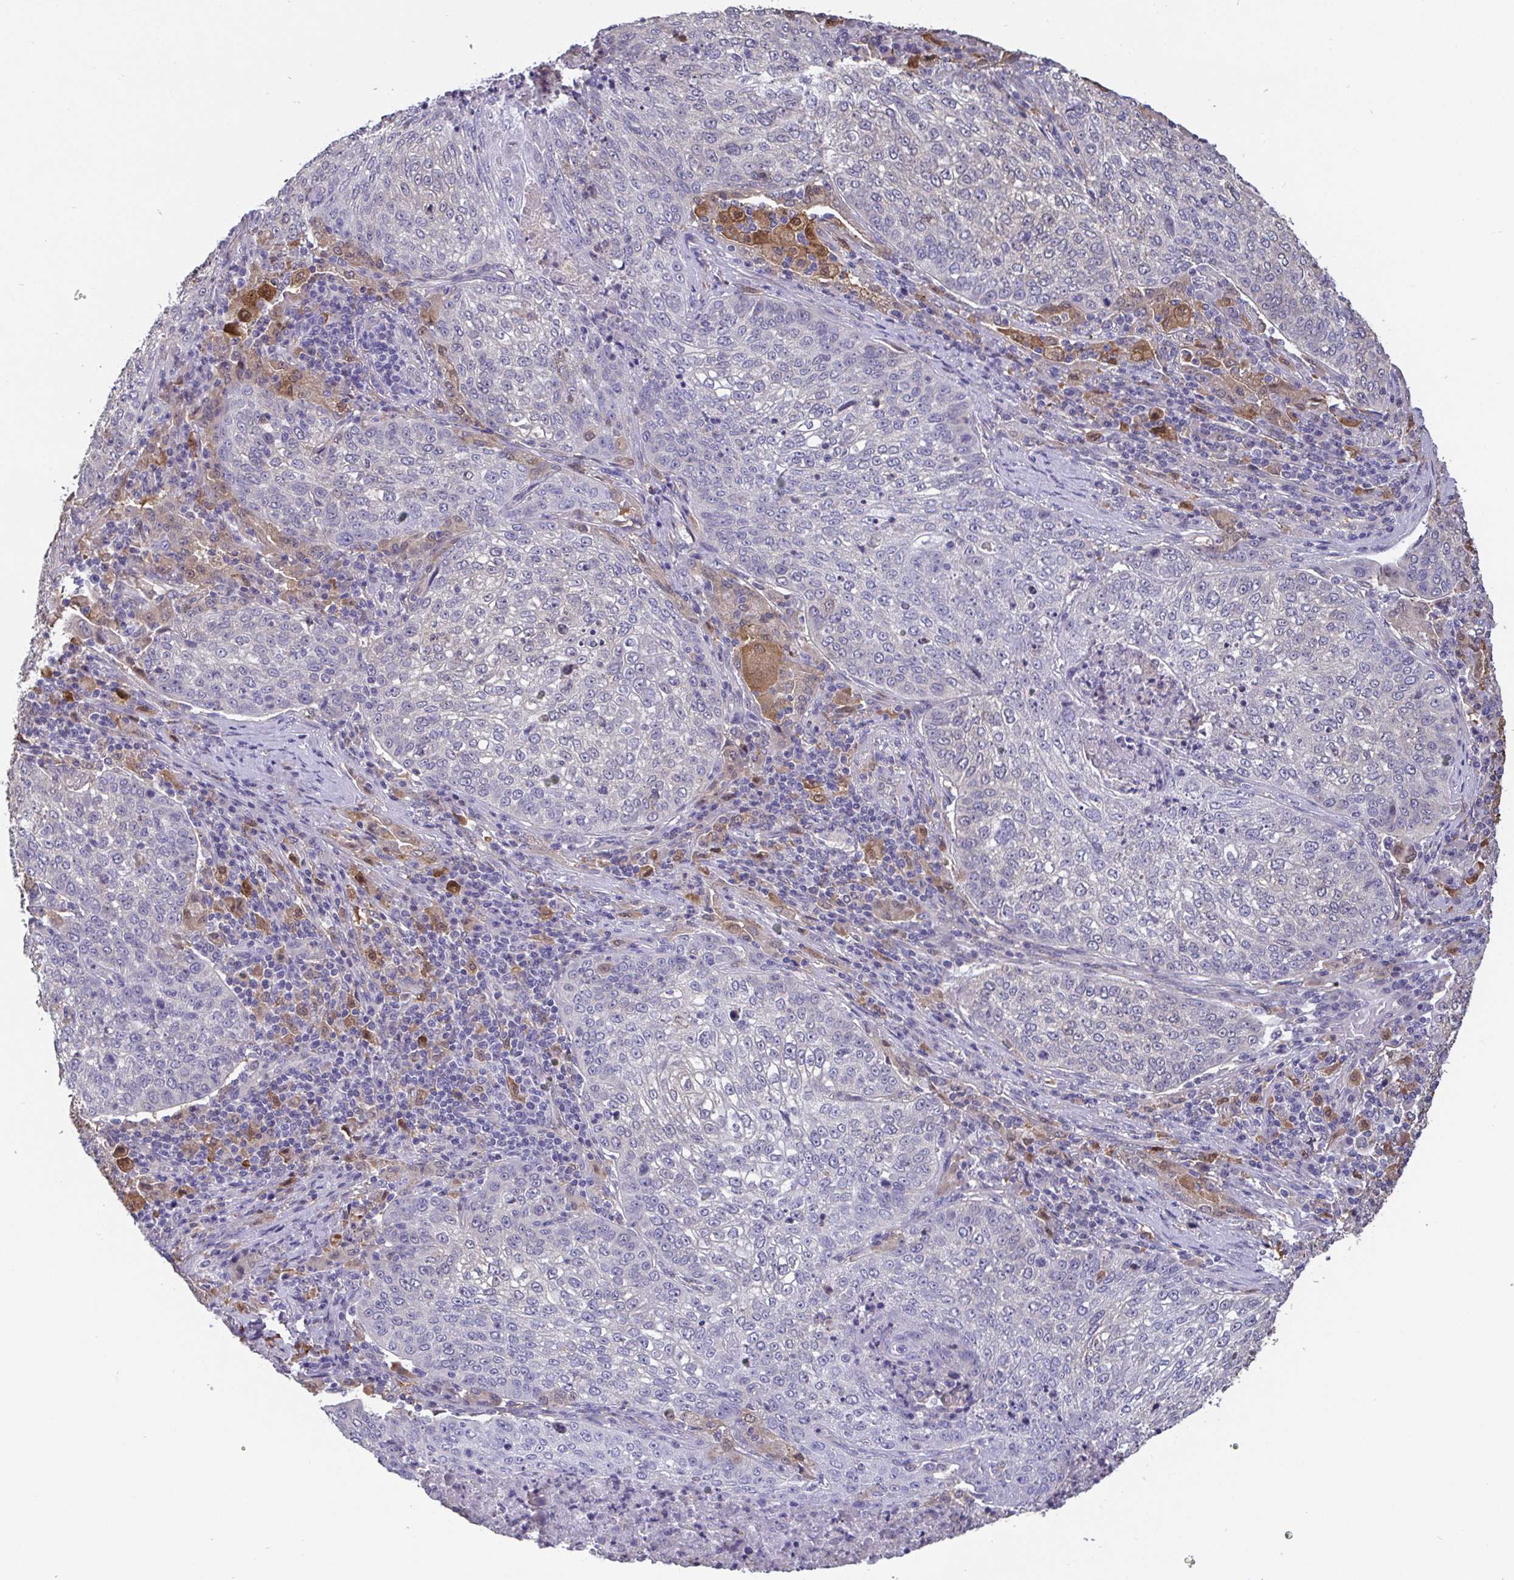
{"staining": {"intensity": "negative", "quantity": "none", "location": "none"}, "tissue": "lung cancer", "cell_type": "Tumor cells", "image_type": "cancer", "snomed": [{"axis": "morphology", "description": "Squamous cell carcinoma, NOS"}, {"axis": "topography", "description": "Lung"}], "caption": "Image shows no protein positivity in tumor cells of squamous cell carcinoma (lung) tissue. Nuclei are stained in blue.", "gene": "IDH1", "patient": {"sex": "male", "age": 63}}